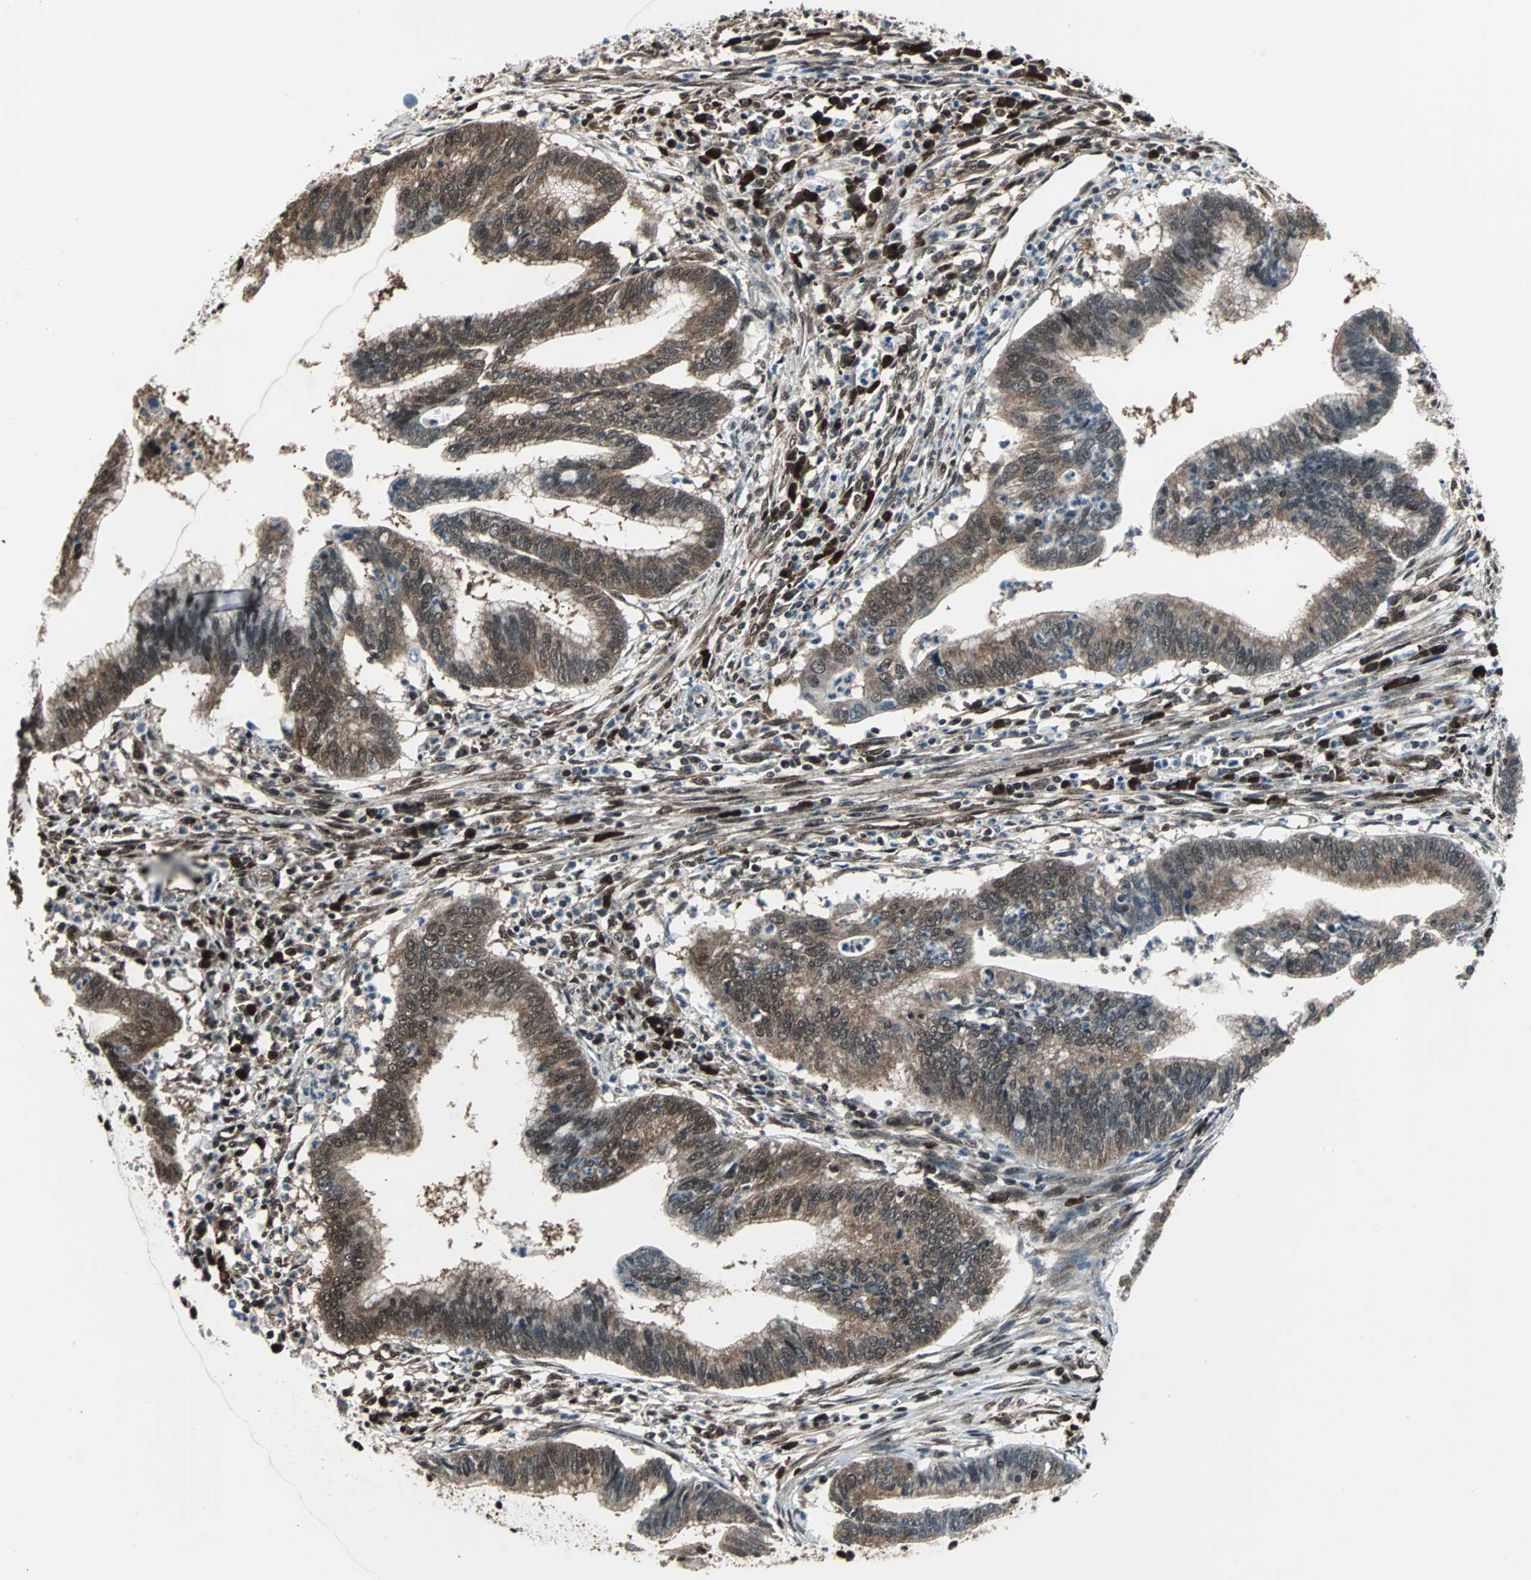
{"staining": {"intensity": "moderate", "quantity": ">75%", "location": "cytoplasmic/membranous"}, "tissue": "cervical cancer", "cell_type": "Tumor cells", "image_type": "cancer", "snomed": [{"axis": "morphology", "description": "Adenocarcinoma, NOS"}, {"axis": "topography", "description": "Cervix"}], "caption": "Tumor cells display medium levels of moderate cytoplasmic/membranous positivity in about >75% of cells in cervical cancer.", "gene": "VCP", "patient": {"sex": "female", "age": 36}}